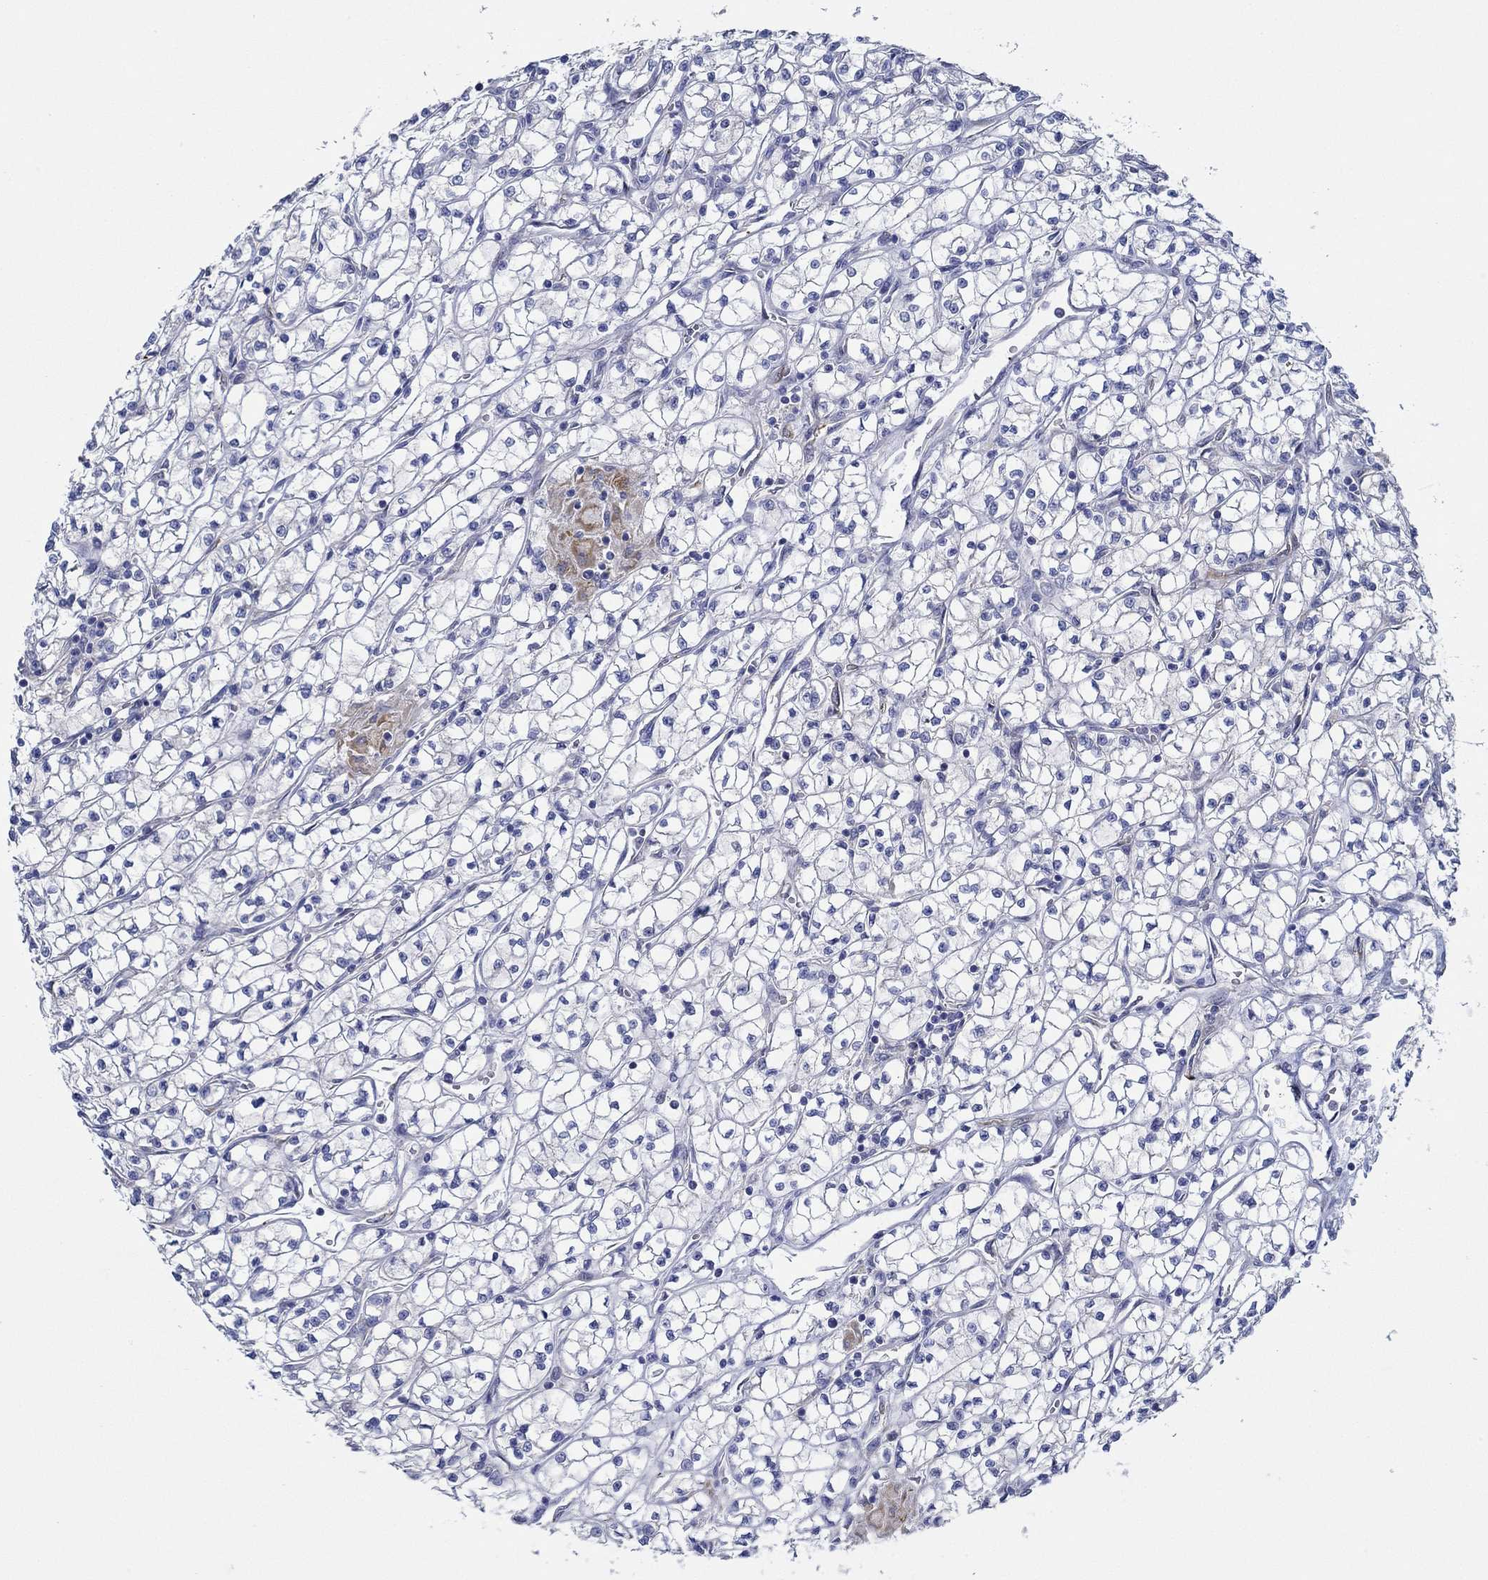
{"staining": {"intensity": "negative", "quantity": "none", "location": "none"}, "tissue": "renal cancer", "cell_type": "Tumor cells", "image_type": "cancer", "snomed": [{"axis": "morphology", "description": "Adenocarcinoma, NOS"}, {"axis": "topography", "description": "Kidney"}], "caption": "Renal cancer (adenocarcinoma) was stained to show a protein in brown. There is no significant expression in tumor cells.", "gene": "SLC27A3", "patient": {"sex": "female", "age": 64}}